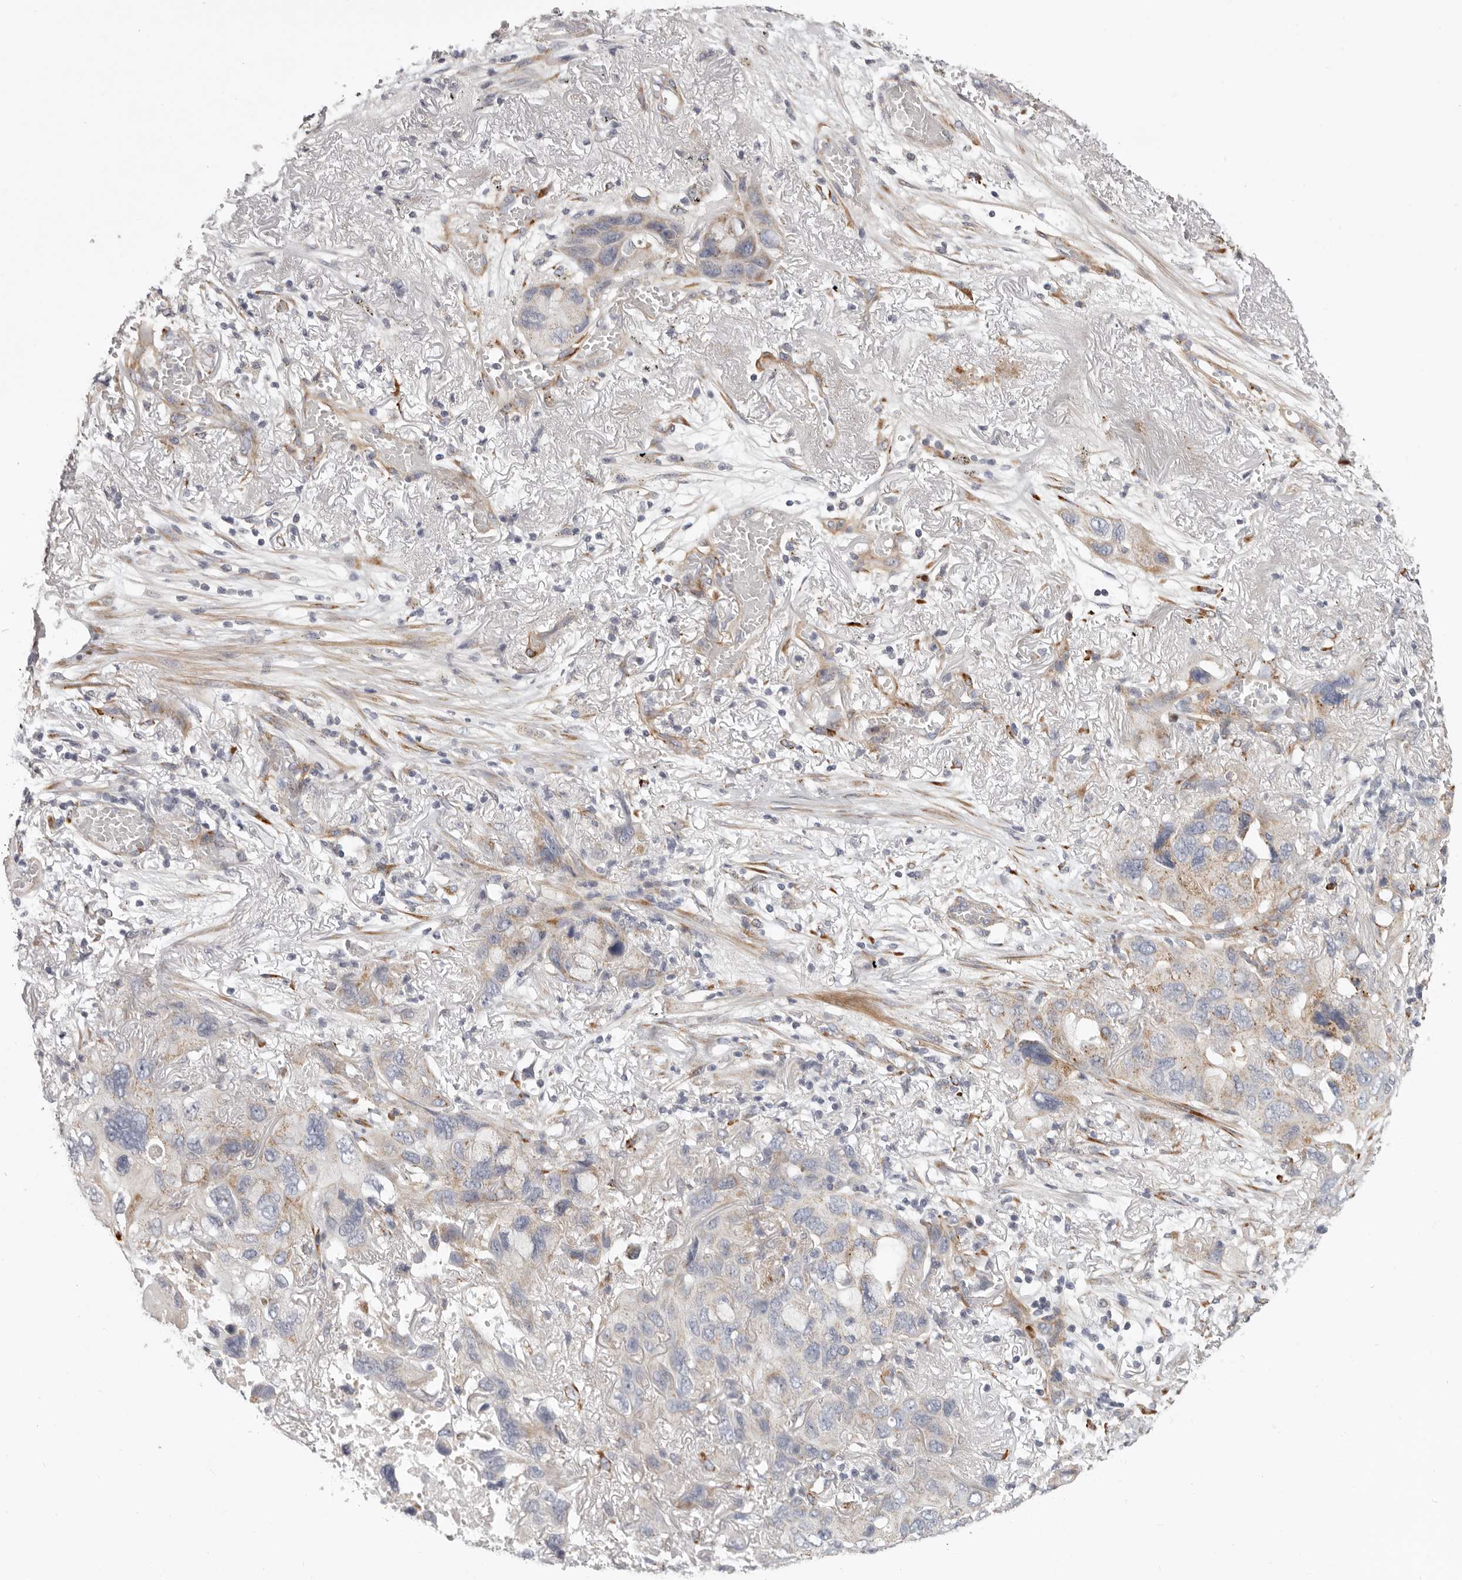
{"staining": {"intensity": "negative", "quantity": "none", "location": "none"}, "tissue": "lung cancer", "cell_type": "Tumor cells", "image_type": "cancer", "snomed": [{"axis": "morphology", "description": "Squamous cell carcinoma, NOS"}, {"axis": "topography", "description": "Lung"}], "caption": "Immunohistochemistry (IHC) histopathology image of neoplastic tissue: human lung cancer stained with DAB (3,3'-diaminobenzidine) shows no significant protein positivity in tumor cells.", "gene": "MRPS10", "patient": {"sex": "female", "age": 73}}